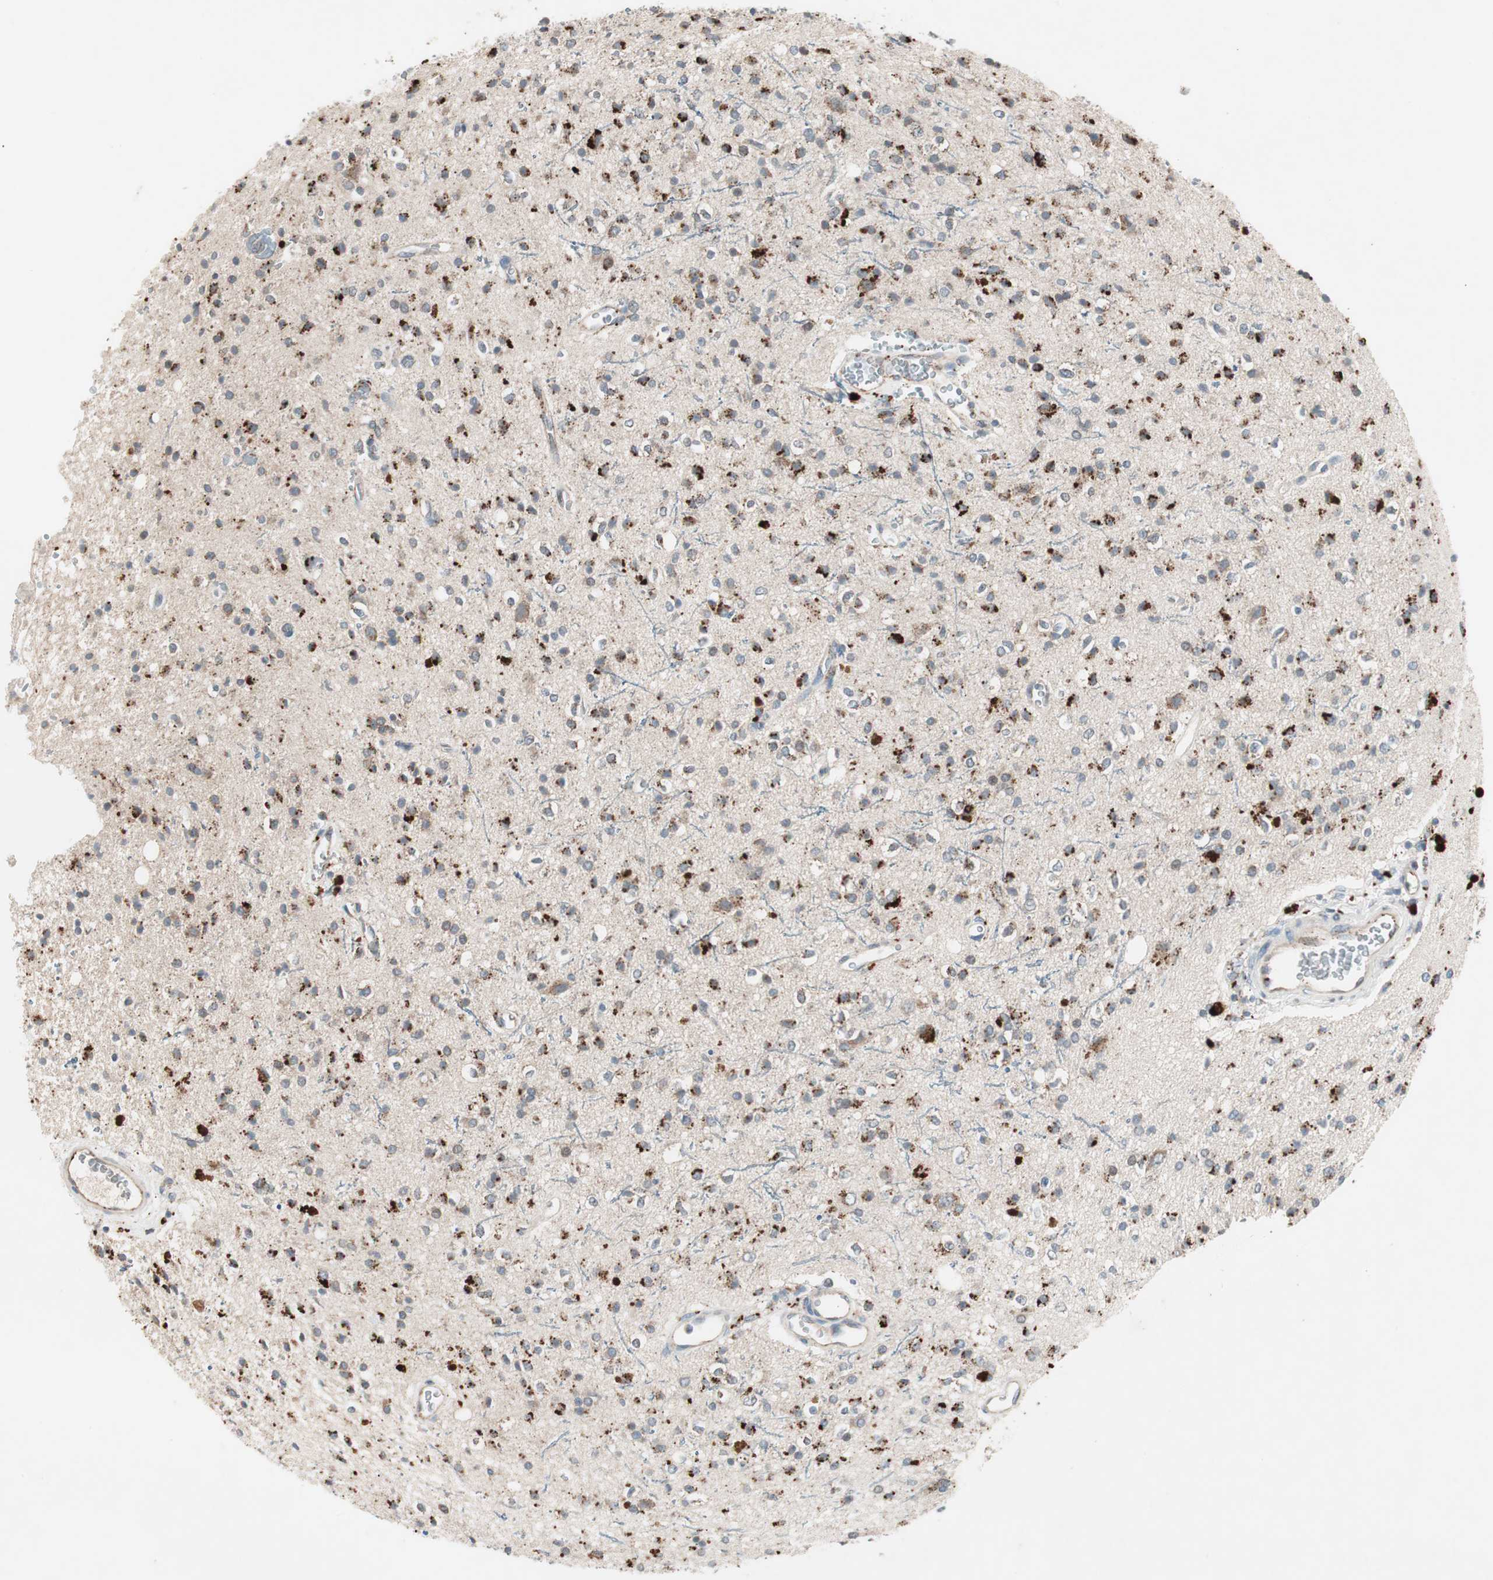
{"staining": {"intensity": "moderate", "quantity": "25%-75%", "location": "cytoplasmic/membranous"}, "tissue": "glioma", "cell_type": "Tumor cells", "image_type": "cancer", "snomed": [{"axis": "morphology", "description": "Glioma, malignant, High grade"}, {"axis": "topography", "description": "Brain"}], "caption": "Tumor cells reveal medium levels of moderate cytoplasmic/membranous positivity in about 25%-75% of cells in human malignant high-grade glioma. The staining is performed using DAB (3,3'-diaminobenzidine) brown chromogen to label protein expression. The nuclei are counter-stained blue using hematoxylin.", "gene": "FGFR4", "patient": {"sex": "male", "age": 47}}